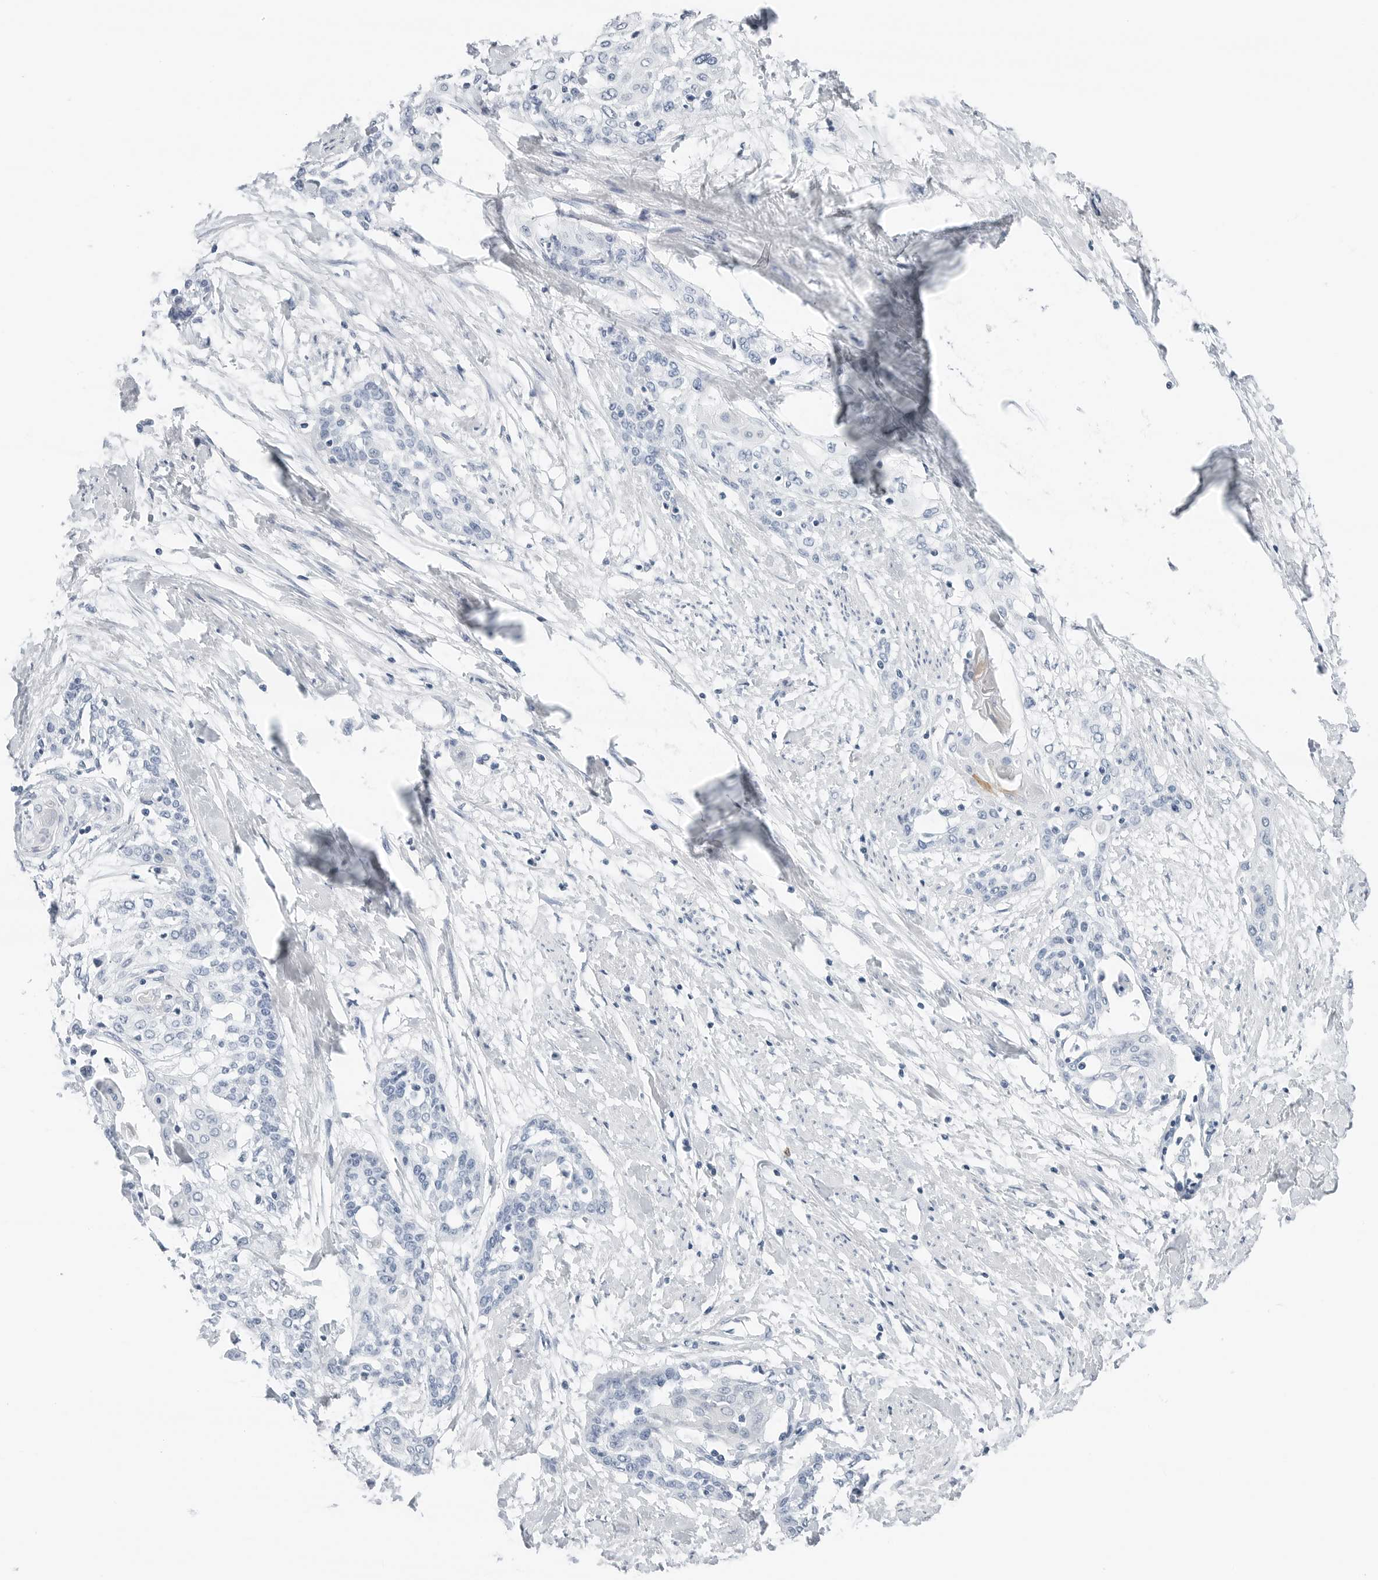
{"staining": {"intensity": "negative", "quantity": "none", "location": "none"}, "tissue": "cervical cancer", "cell_type": "Tumor cells", "image_type": "cancer", "snomed": [{"axis": "morphology", "description": "Squamous cell carcinoma, NOS"}, {"axis": "topography", "description": "Cervix"}], "caption": "Immunohistochemical staining of human cervical squamous cell carcinoma demonstrates no significant expression in tumor cells.", "gene": "SLPI", "patient": {"sex": "female", "age": 57}}